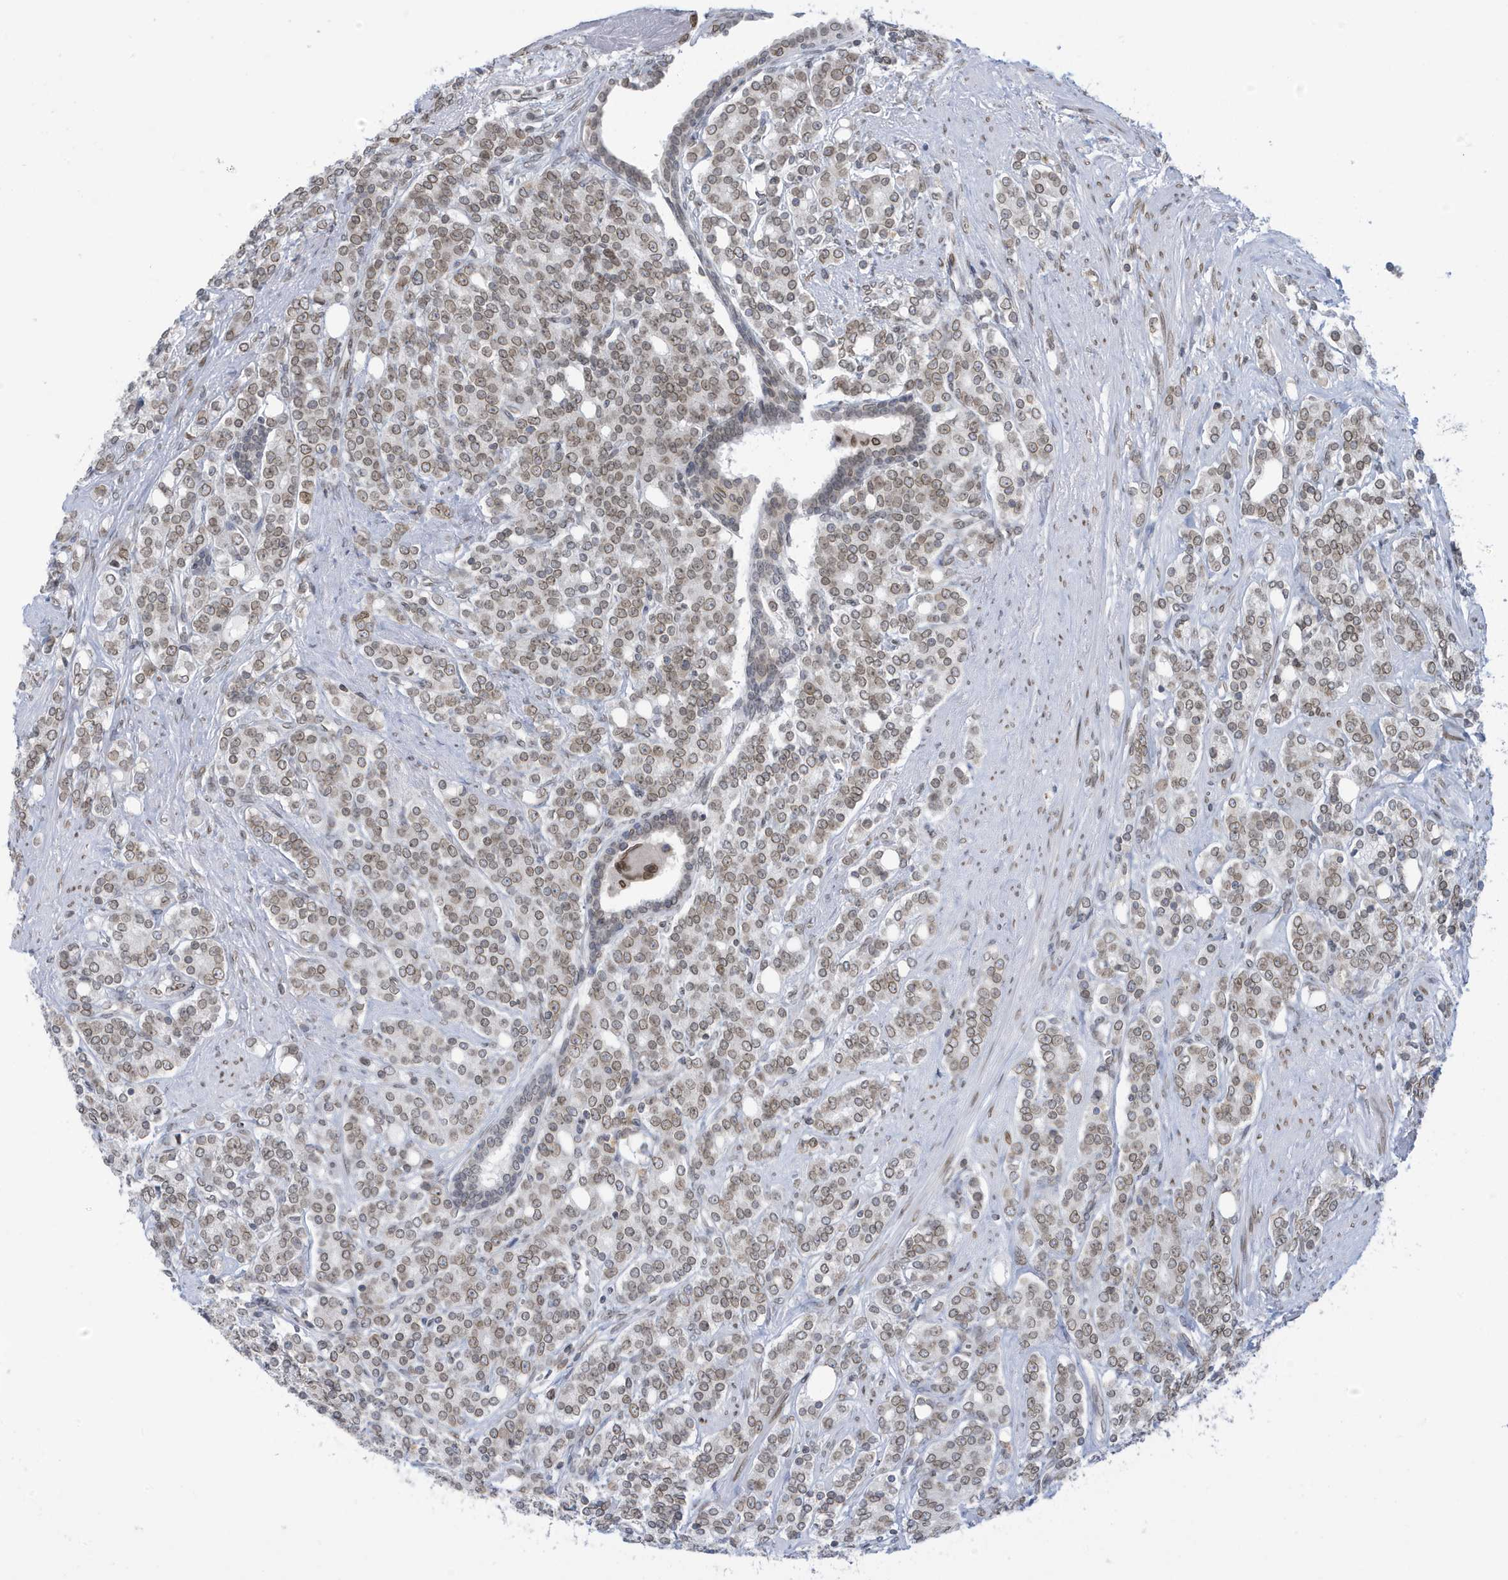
{"staining": {"intensity": "moderate", "quantity": ">75%", "location": "nuclear"}, "tissue": "prostate cancer", "cell_type": "Tumor cells", "image_type": "cancer", "snomed": [{"axis": "morphology", "description": "Adenocarcinoma, High grade"}, {"axis": "topography", "description": "Prostate"}], "caption": "Protein expression analysis of human prostate adenocarcinoma (high-grade) reveals moderate nuclear positivity in approximately >75% of tumor cells.", "gene": "PCYT1A", "patient": {"sex": "male", "age": 62}}